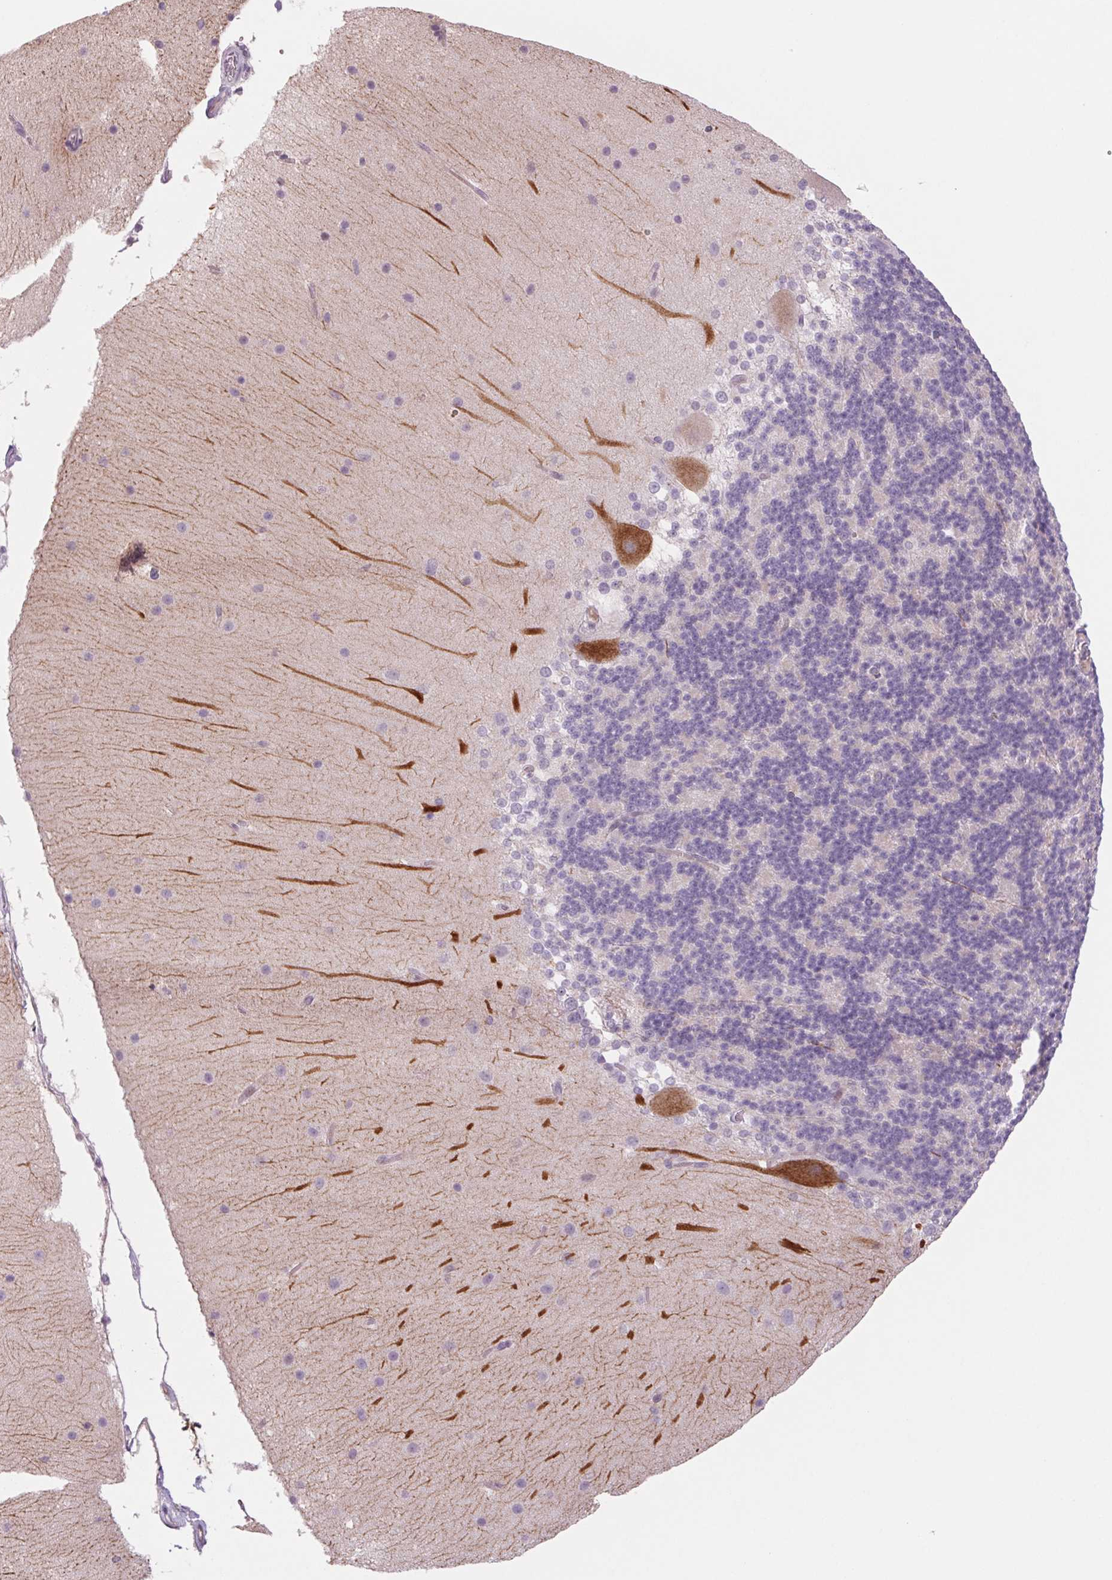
{"staining": {"intensity": "negative", "quantity": "none", "location": "none"}, "tissue": "cerebellum", "cell_type": "Cells in granular layer", "image_type": "normal", "snomed": [{"axis": "morphology", "description": "Normal tissue, NOS"}, {"axis": "topography", "description": "Cerebellum"}], "caption": "Immunohistochemistry (IHC) micrograph of benign cerebellum stained for a protein (brown), which demonstrates no positivity in cells in granular layer. (DAB immunohistochemistry, high magnification).", "gene": "KRT1", "patient": {"sex": "female", "age": 19}}